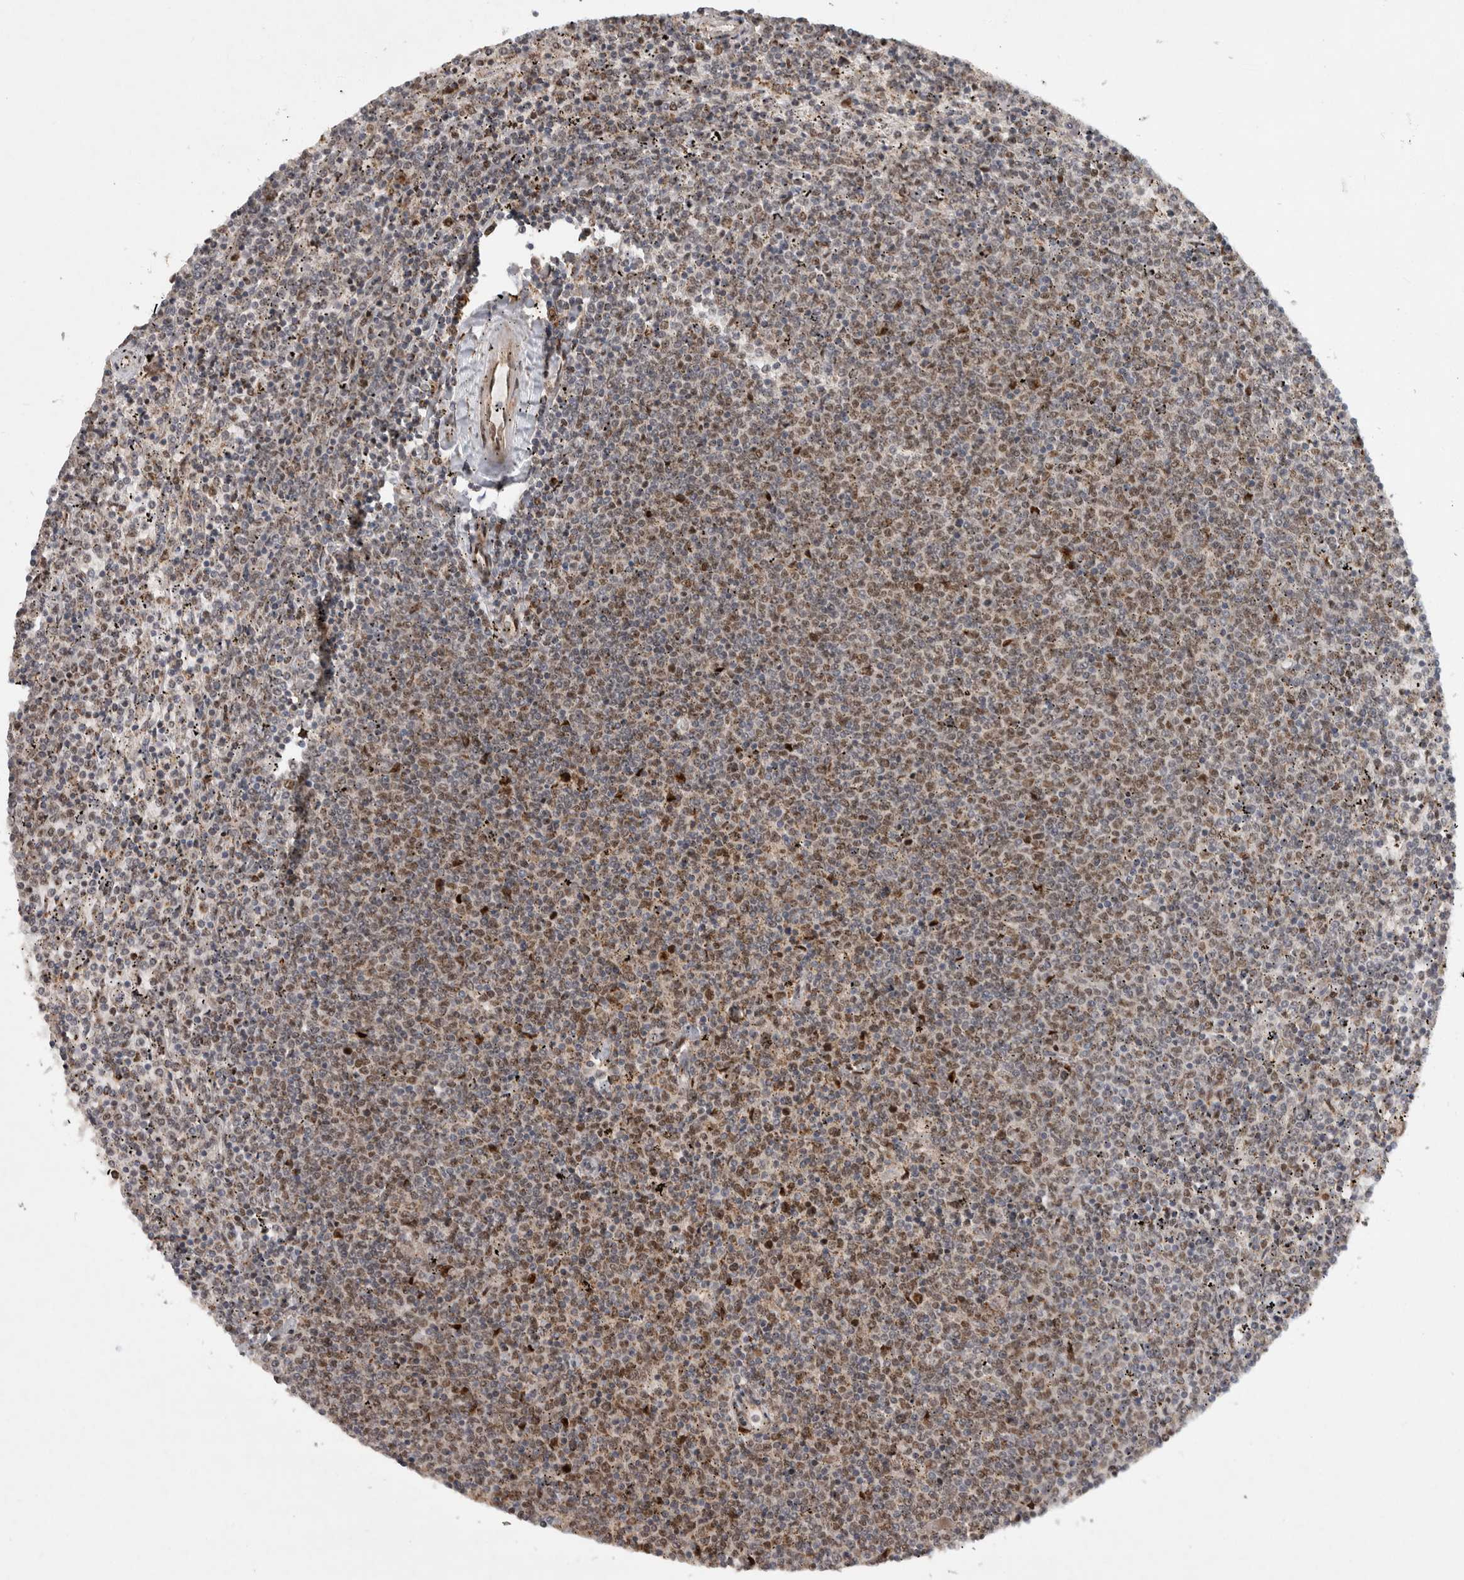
{"staining": {"intensity": "moderate", "quantity": "25%-75%", "location": "nuclear"}, "tissue": "lymphoma", "cell_type": "Tumor cells", "image_type": "cancer", "snomed": [{"axis": "morphology", "description": "Malignant lymphoma, non-Hodgkin's type, Low grade"}, {"axis": "topography", "description": "Spleen"}], "caption": "A brown stain shows moderate nuclear staining of a protein in human malignant lymphoma, non-Hodgkin's type (low-grade) tumor cells. Nuclei are stained in blue.", "gene": "INSRR", "patient": {"sex": "female", "age": 50}}